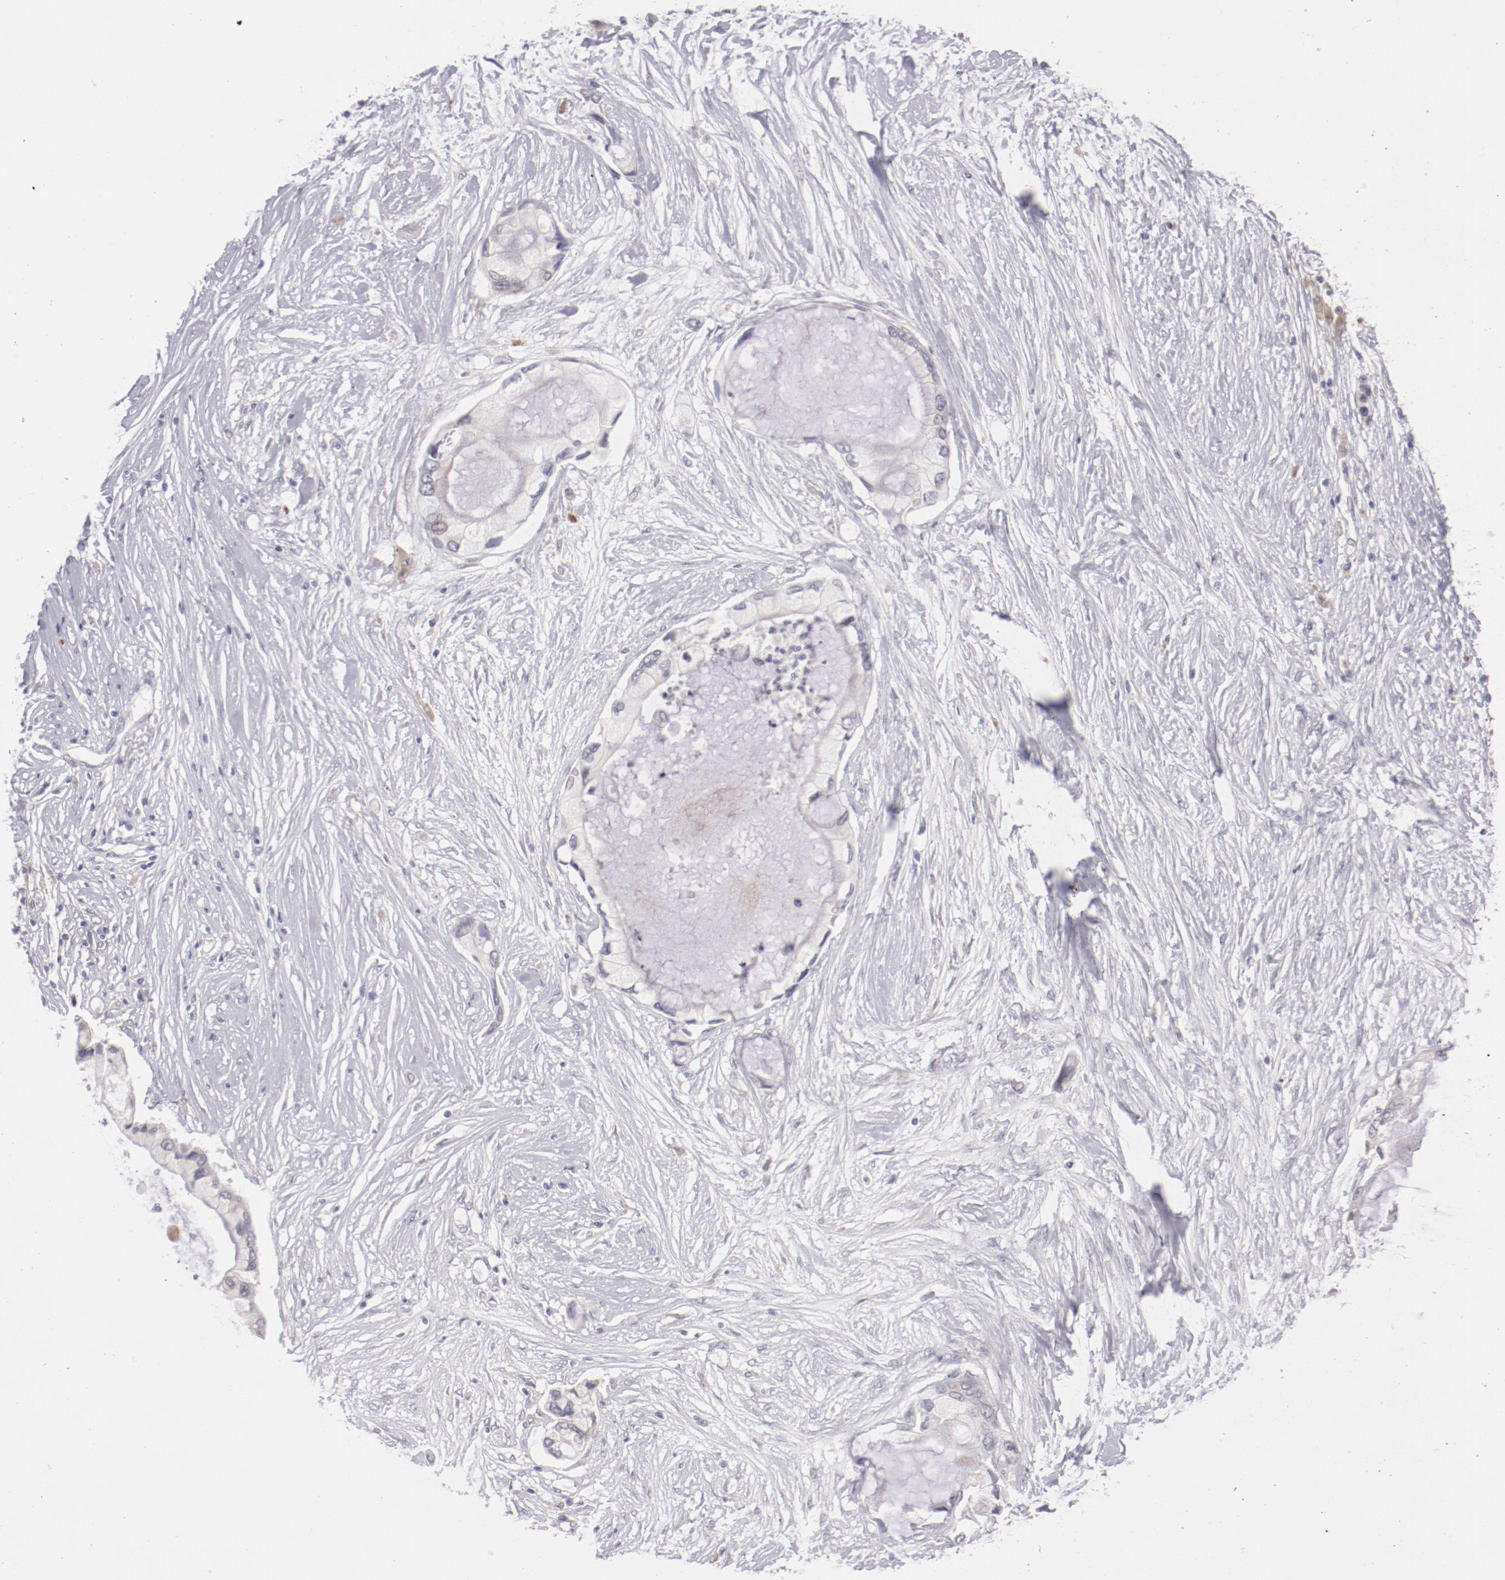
{"staining": {"intensity": "weak", "quantity": "<25%", "location": "cytoplasmic/membranous"}, "tissue": "pancreatic cancer", "cell_type": "Tumor cells", "image_type": "cancer", "snomed": [{"axis": "morphology", "description": "Adenocarcinoma, NOS"}, {"axis": "topography", "description": "Pancreas"}], "caption": "Image shows no protein staining in tumor cells of adenocarcinoma (pancreatic) tissue. (Brightfield microscopy of DAB (3,3'-diaminobenzidine) immunohistochemistry (IHC) at high magnification).", "gene": "TRAF3", "patient": {"sex": "female", "age": 59}}